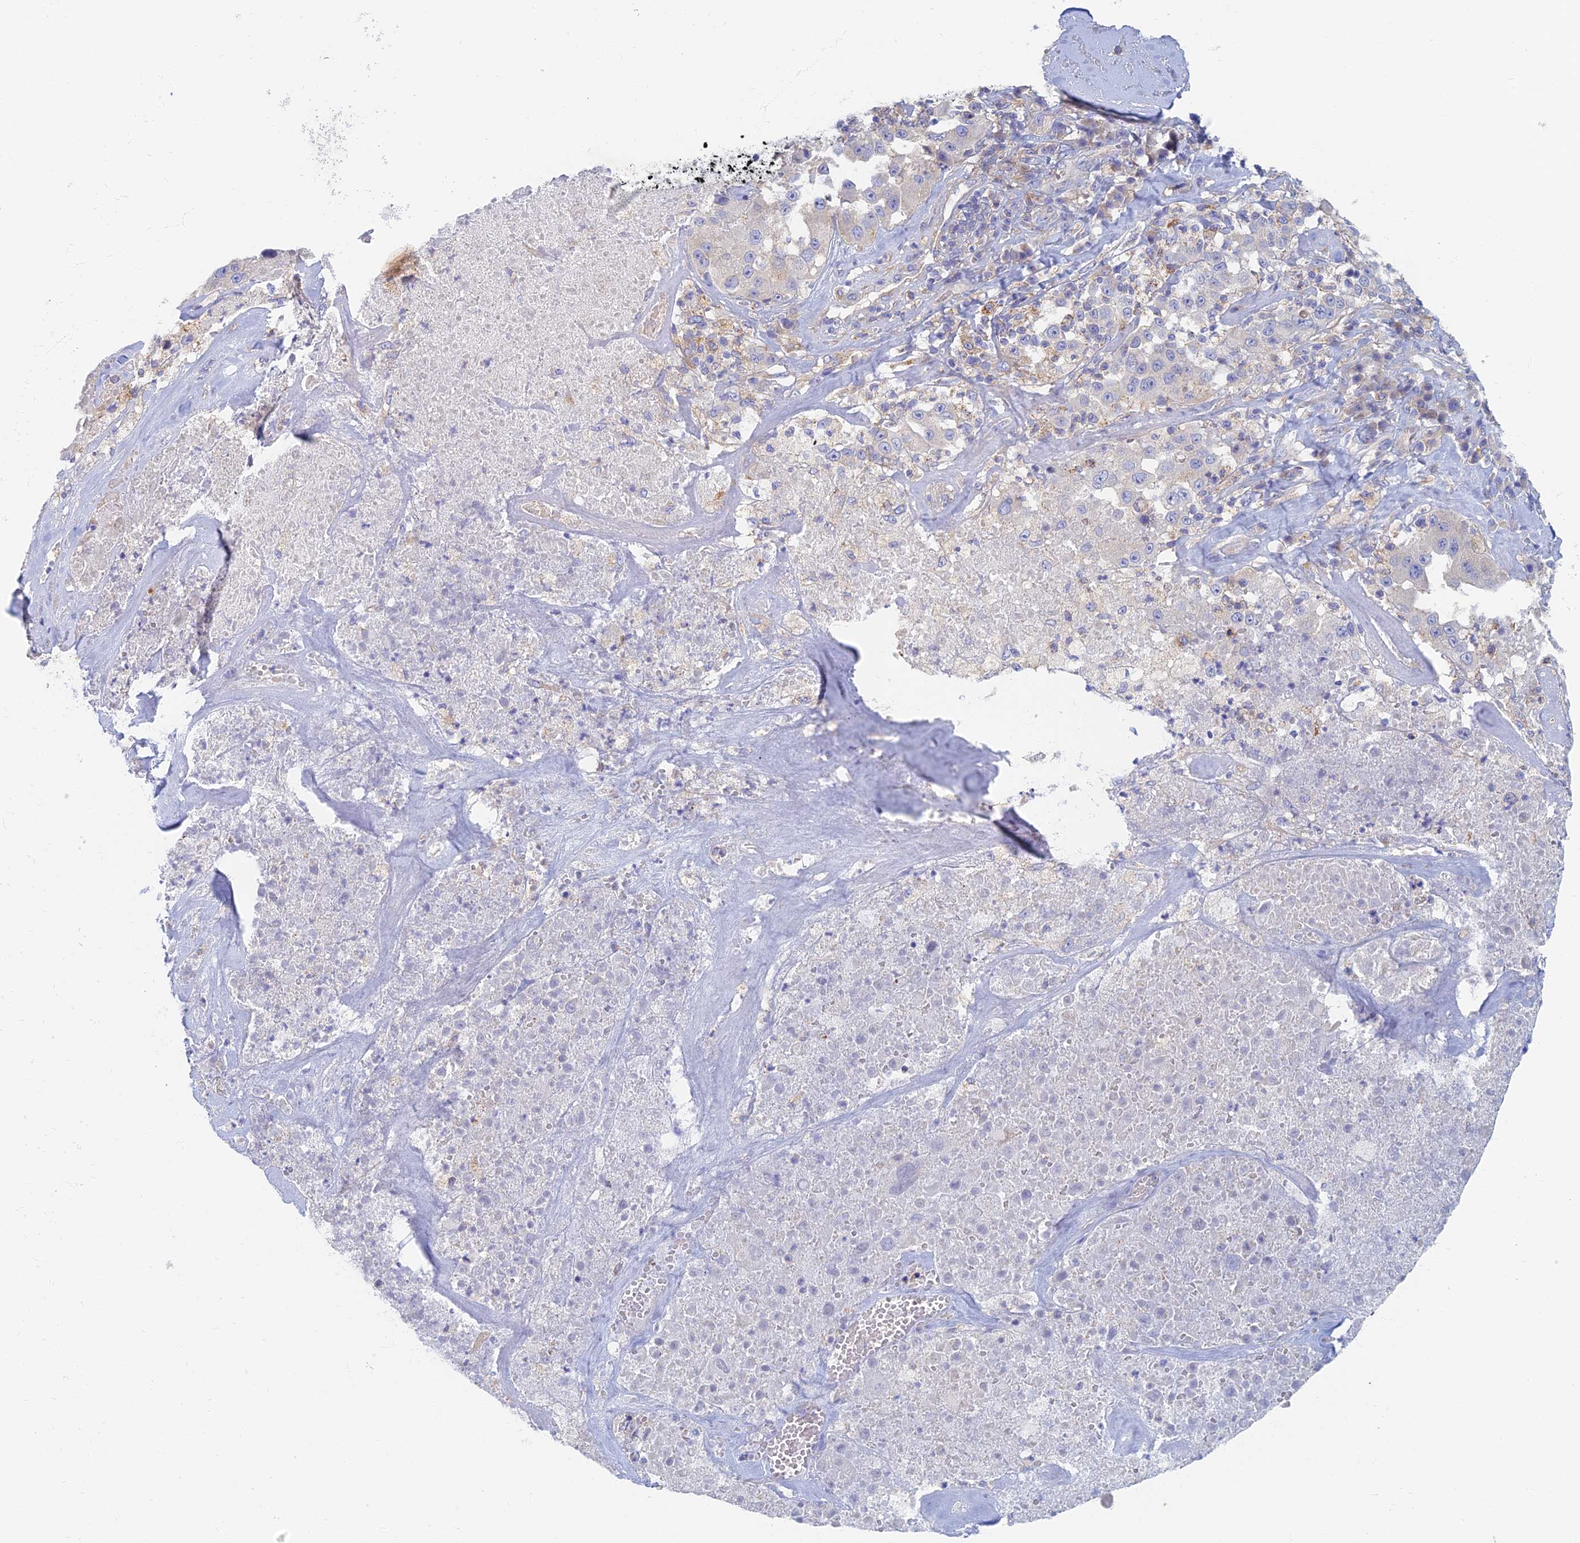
{"staining": {"intensity": "negative", "quantity": "none", "location": "none"}, "tissue": "melanoma", "cell_type": "Tumor cells", "image_type": "cancer", "snomed": [{"axis": "morphology", "description": "Malignant melanoma, Metastatic site"}, {"axis": "topography", "description": "Lymph node"}], "caption": "A high-resolution micrograph shows IHC staining of melanoma, which demonstrates no significant expression in tumor cells.", "gene": "TMEM44", "patient": {"sex": "male", "age": 62}}